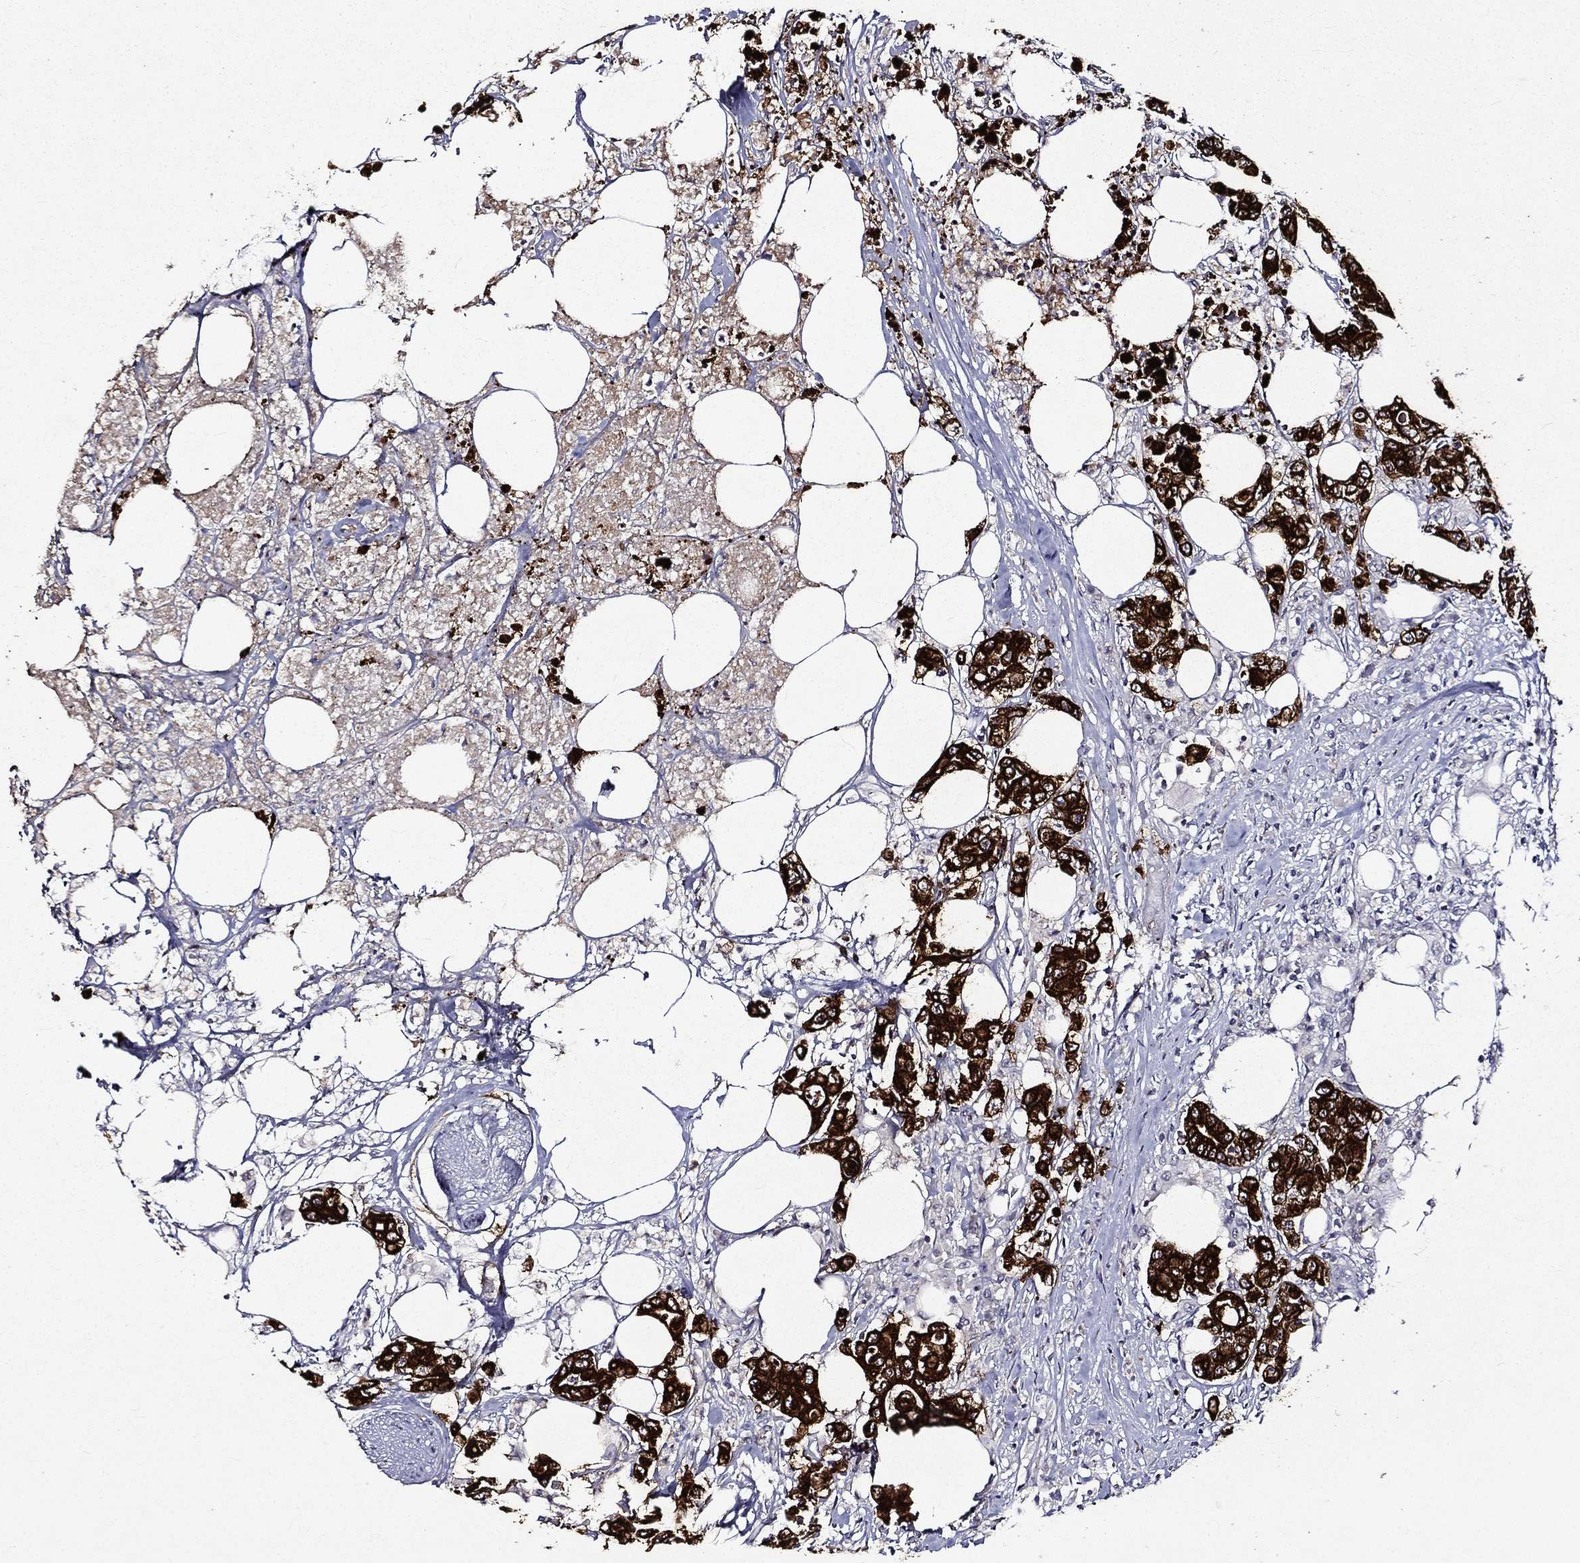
{"staining": {"intensity": "strong", "quantity": ">75%", "location": "cytoplasmic/membranous"}, "tissue": "colorectal cancer", "cell_type": "Tumor cells", "image_type": "cancer", "snomed": [{"axis": "morphology", "description": "Adenocarcinoma, NOS"}, {"axis": "topography", "description": "Colon"}], "caption": "Protein analysis of colorectal cancer (adenocarcinoma) tissue displays strong cytoplasmic/membranous staining in about >75% of tumor cells.", "gene": "KRT7", "patient": {"sex": "female", "age": 48}}